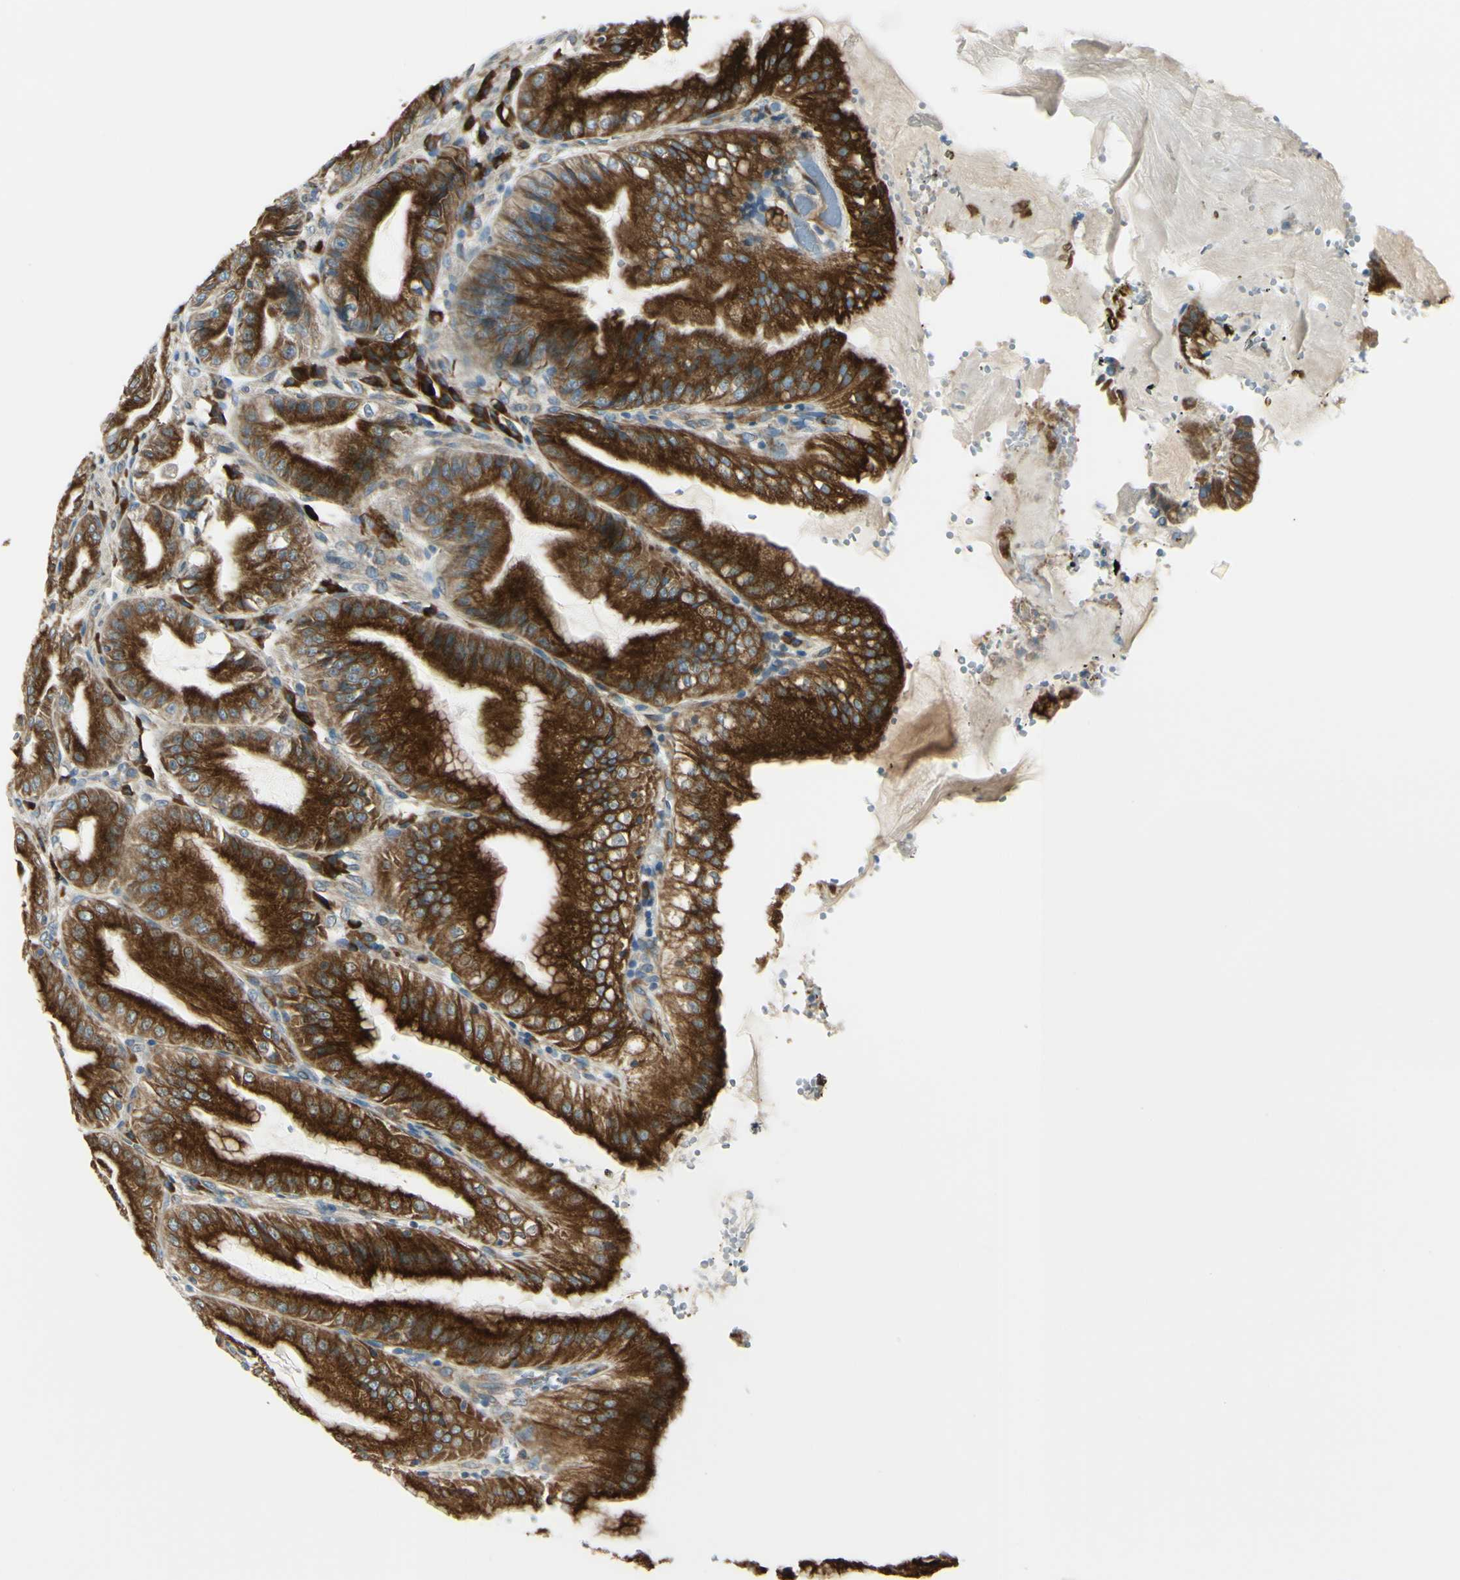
{"staining": {"intensity": "moderate", "quantity": ">75%", "location": "cytoplasmic/membranous"}, "tissue": "stomach", "cell_type": "Glandular cells", "image_type": "normal", "snomed": [{"axis": "morphology", "description": "Normal tissue, NOS"}, {"axis": "topography", "description": "Stomach, lower"}], "caption": "An image of stomach stained for a protein shows moderate cytoplasmic/membranous brown staining in glandular cells.", "gene": "SELENOS", "patient": {"sex": "male", "age": 71}}